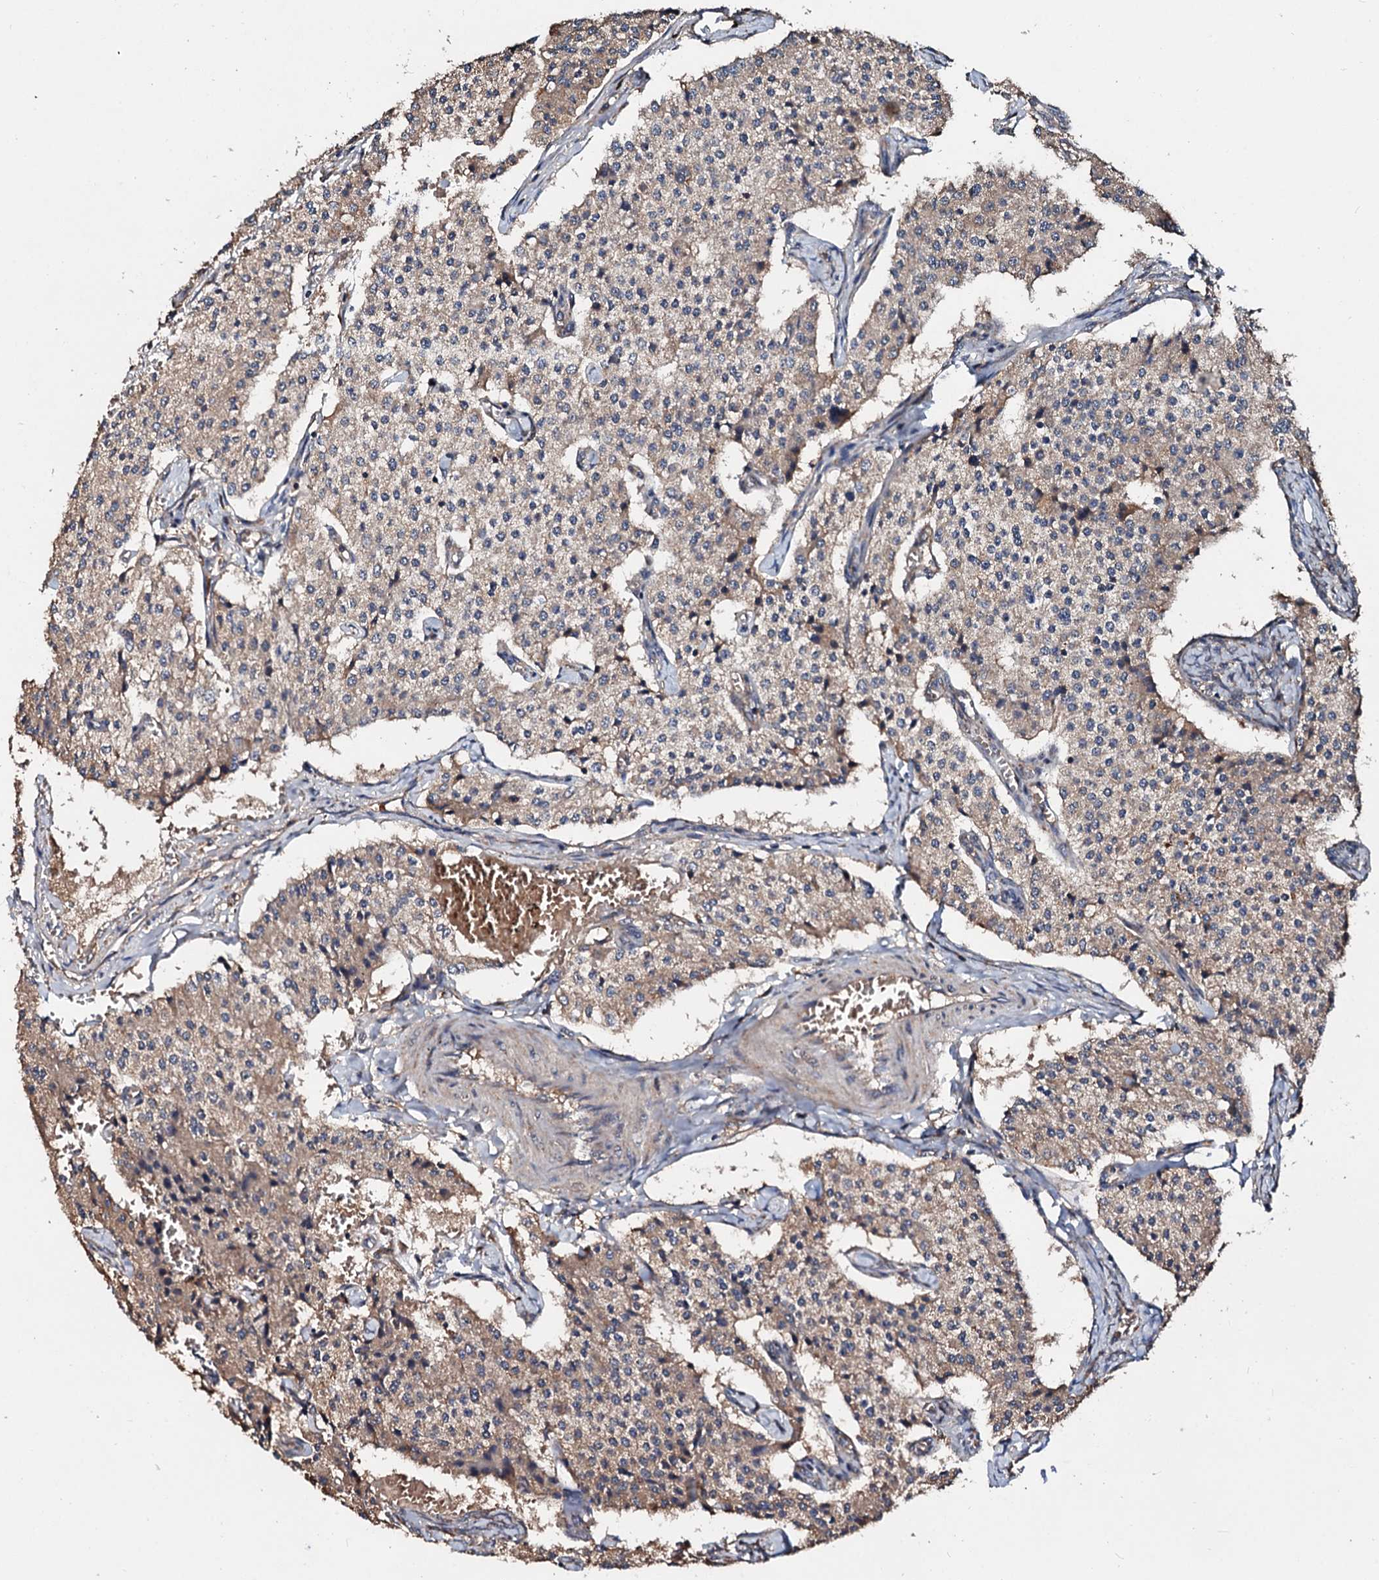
{"staining": {"intensity": "weak", "quantity": ">75%", "location": "cytoplasmic/membranous"}, "tissue": "carcinoid", "cell_type": "Tumor cells", "image_type": "cancer", "snomed": [{"axis": "morphology", "description": "Carcinoid, malignant, NOS"}, {"axis": "topography", "description": "Colon"}], "caption": "Immunohistochemical staining of carcinoid demonstrates low levels of weak cytoplasmic/membranous positivity in approximately >75% of tumor cells.", "gene": "EXTL1", "patient": {"sex": "female", "age": 52}}